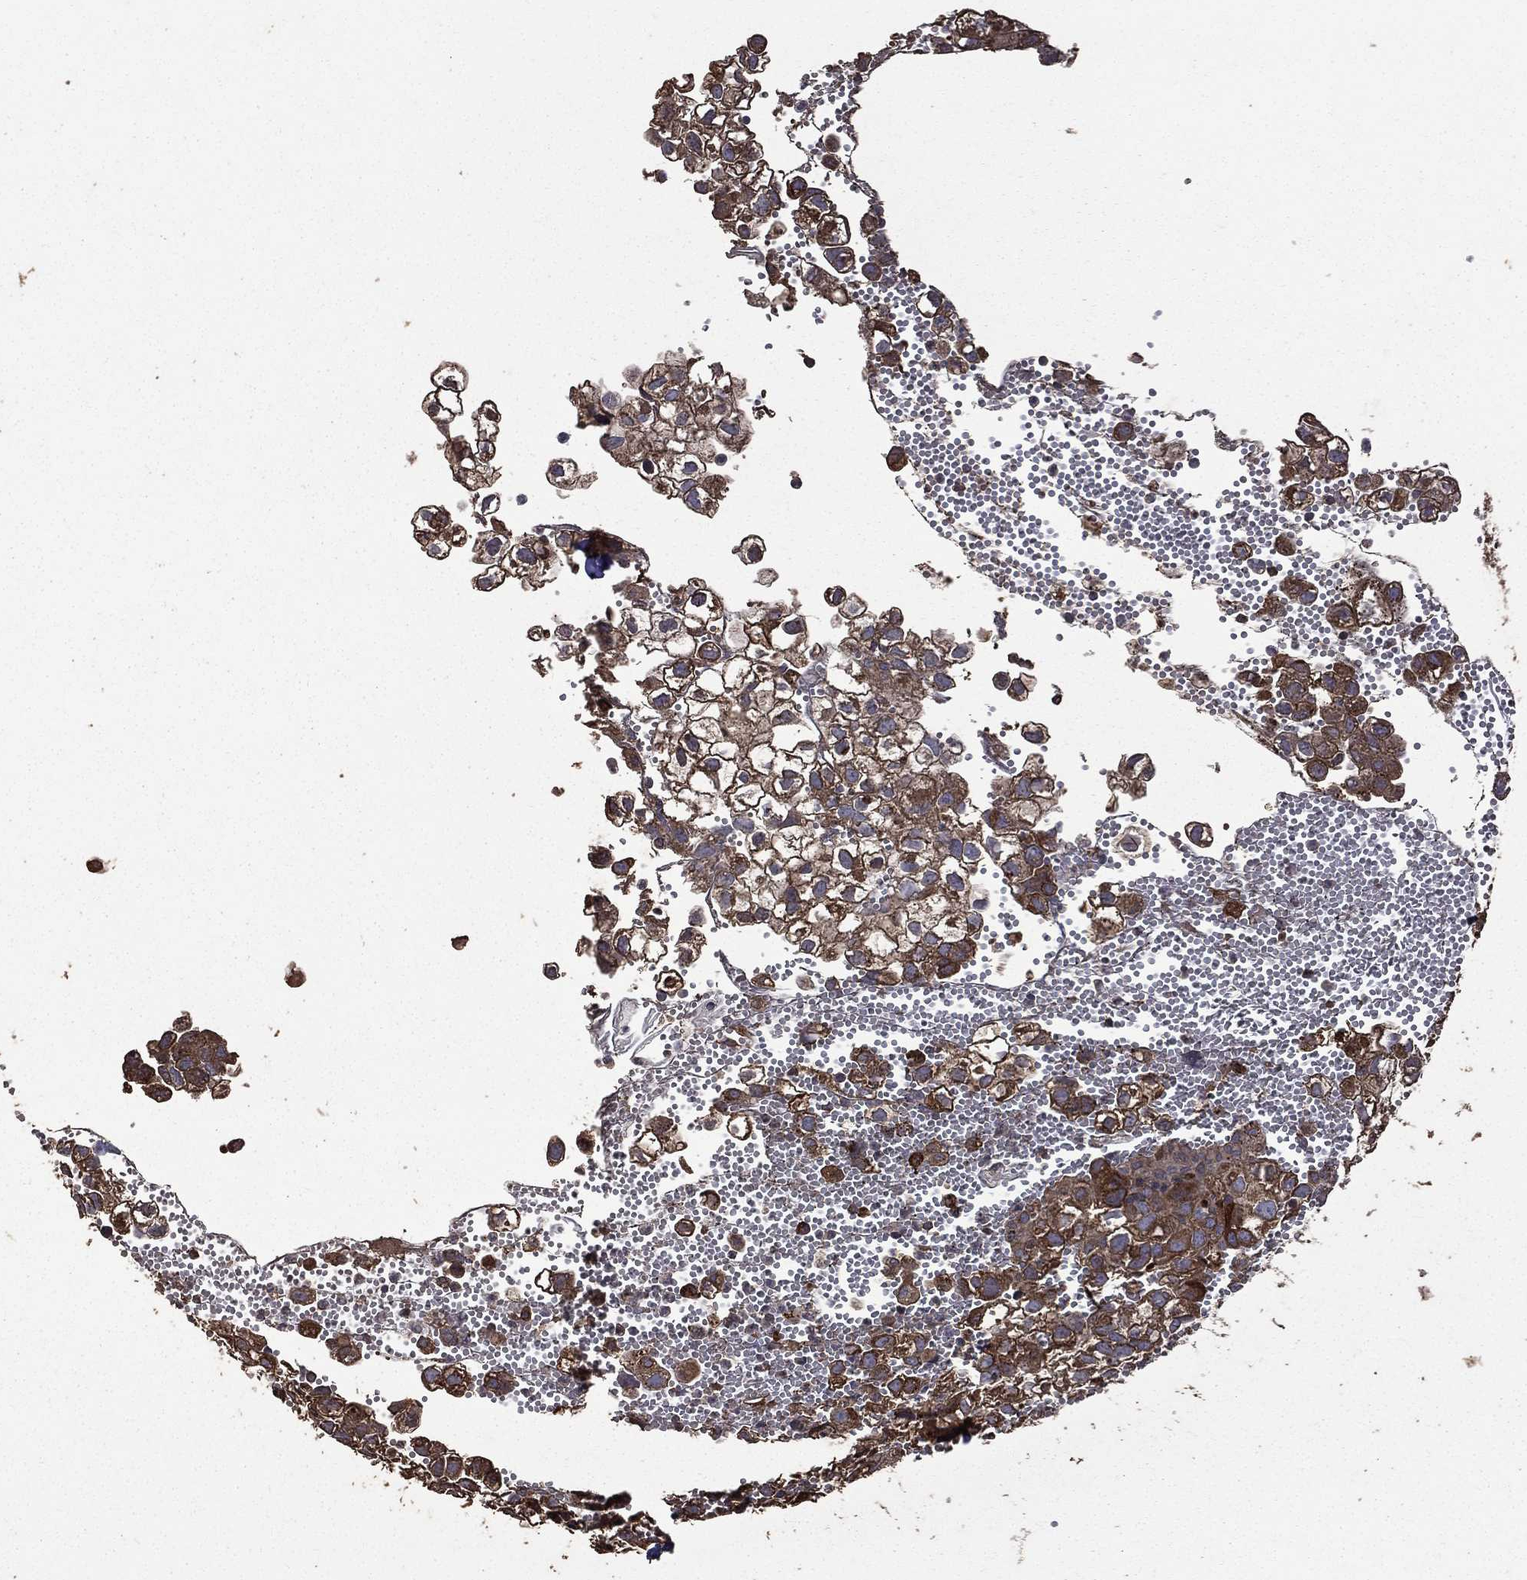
{"staining": {"intensity": "moderate", "quantity": ">75%", "location": "cytoplasmic/membranous"}, "tissue": "cervical cancer", "cell_type": "Tumor cells", "image_type": "cancer", "snomed": [{"axis": "morphology", "description": "Squamous cell carcinoma, NOS"}, {"axis": "topography", "description": "Cervix"}], "caption": "Cervical cancer (squamous cell carcinoma) was stained to show a protein in brown. There is medium levels of moderate cytoplasmic/membranous staining in about >75% of tumor cells. (DAB (3,3'-diaminobenzidine) = brown stain, brightfield microscopy at high magnification).", "gene": "METTL27", "patient": {"sex": "female", "age": 55}}